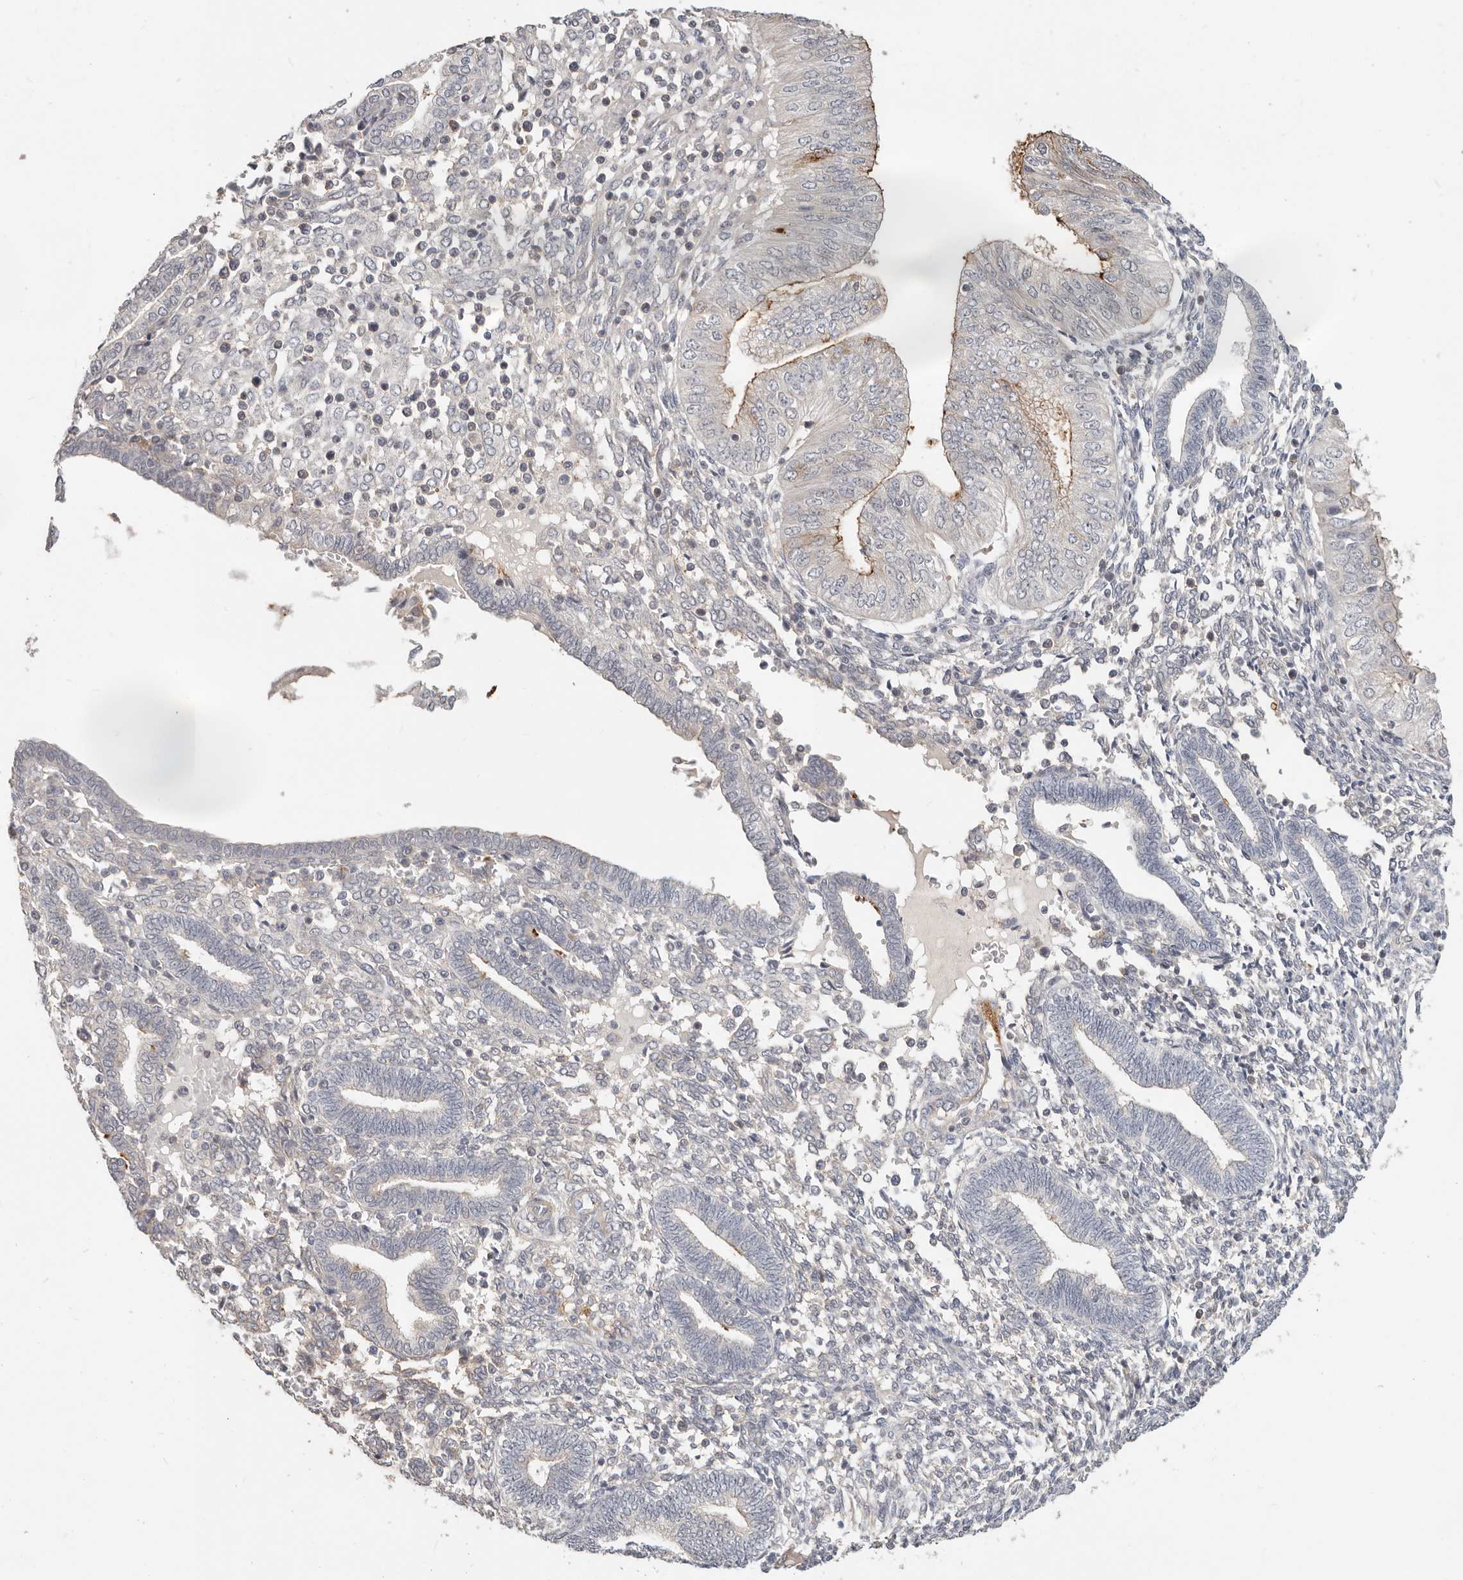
{"staining": {"intensity": "moderate", "quantity": "<25%", "location": "cytoplasmic/membranous"}, "tissue": "endometrial cancer", "cell_type": "Tumor cells", "image_type": "cancer", "snomed": [{"axis": "morphology", "description": "Normal tissue, NOS"}, {"axis": "morphology", "description": "Adenocarcinoma, NOS"}, {"axis": "topography", "description": "Endometrium"}], "caption": "Protein staining by IHC shows moderate cytoplasmic/membranous positivity in about <25% of tumor cells in adenocarcinoma (endometrial).", "gene": "ZRANB1", "patient": {"sex": "female", "age": 53}}